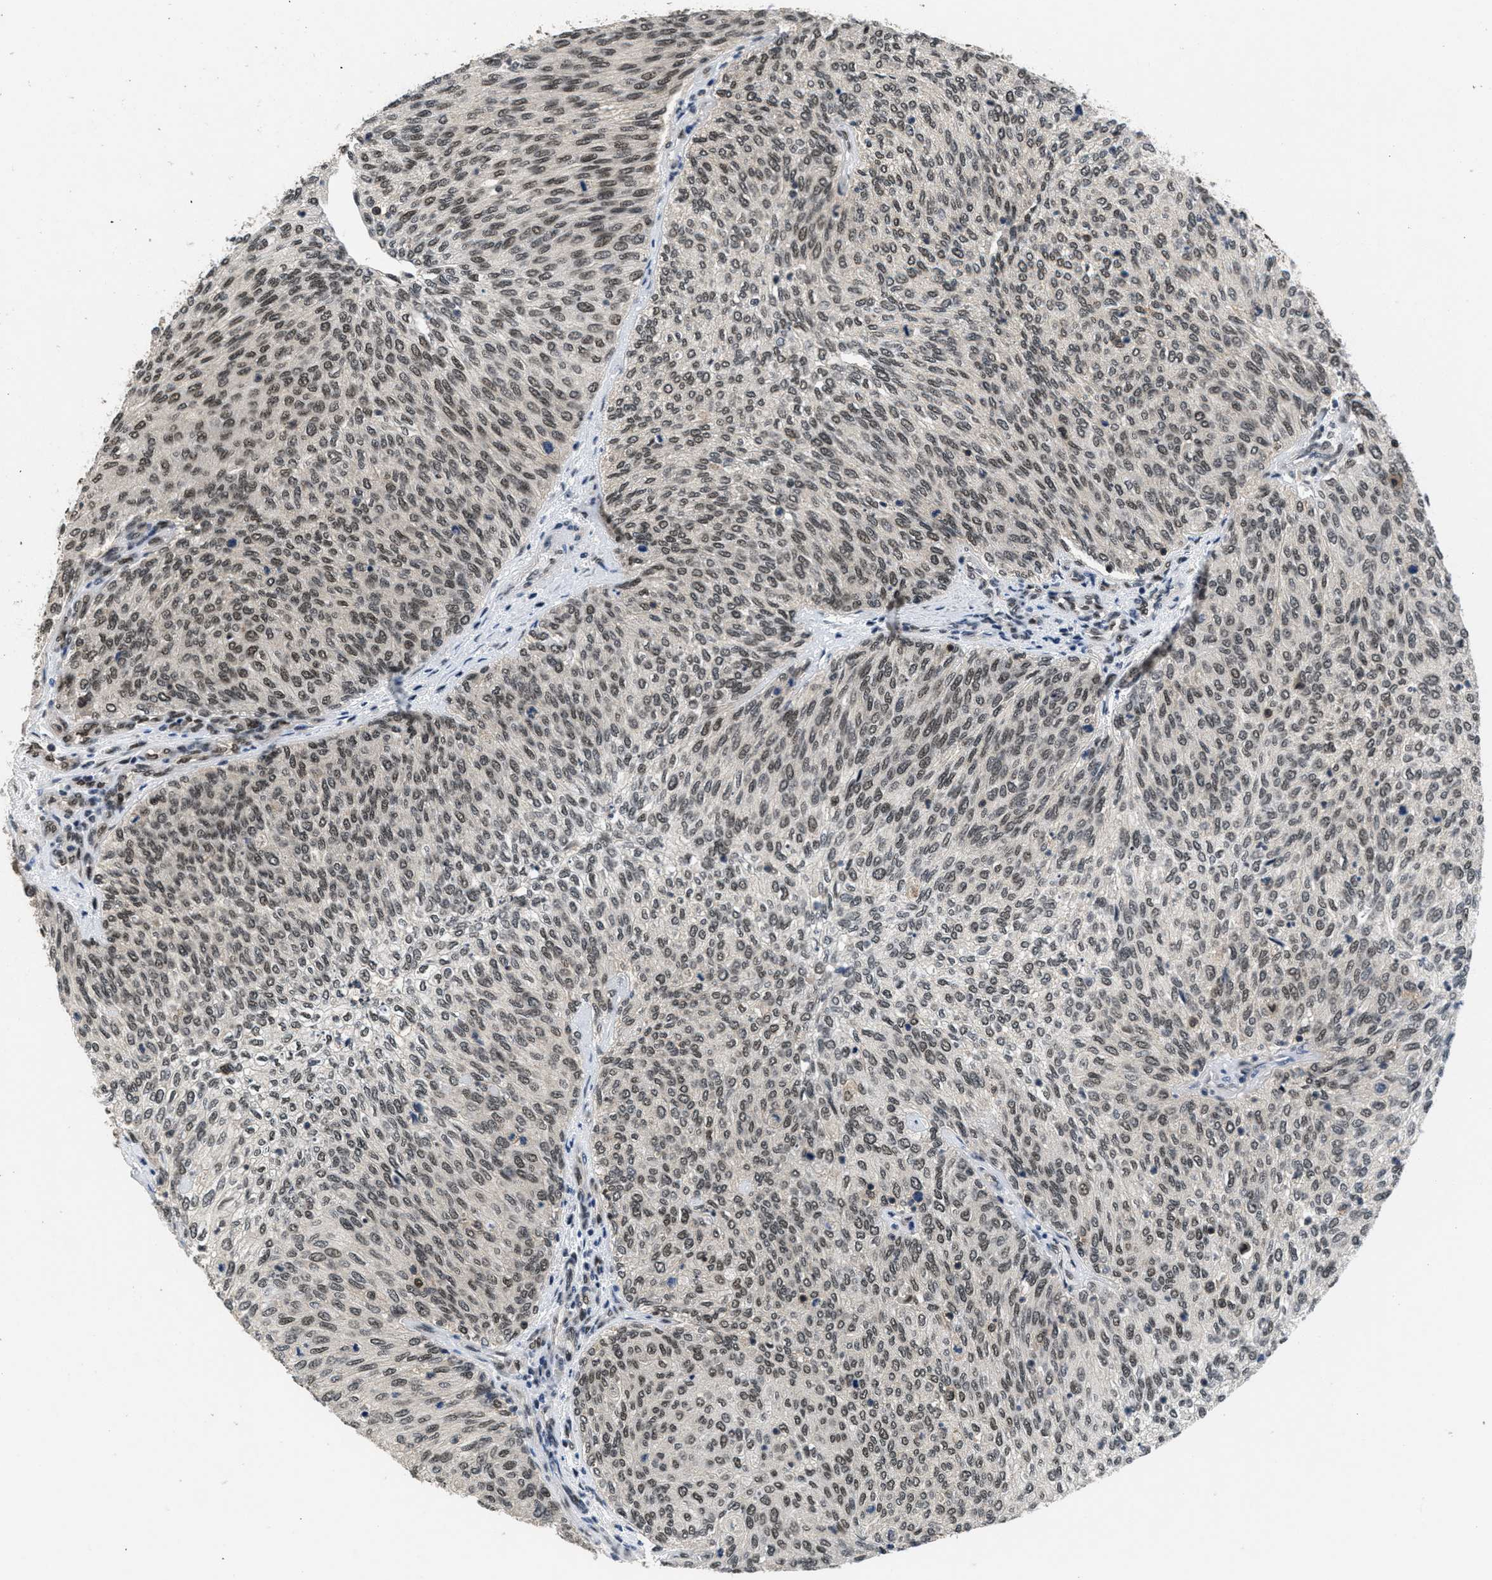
{"staining": {"intensity": "moderate", "quantity": ">75%", "location": "nuclear"}, "tissue": "urothelial cancer", "cell_type": "Tumor cells", "image_type": "cancer", "snomed": [{"axis": "morphology", "description": "Urothelial carcinoma, Low grade"}, {"axis": "topography", "description": "Urinary bladder"}], "caption": "Protein expression analysis of human urothelial cancer reveals moderate nuclear positivity in approximately >75% of tumor cells. (brown staining indicates protein expression, while blue staining denotes nuclei).", "gene": "CUL4B", "patient": {"sex": "female", "age": 79}}